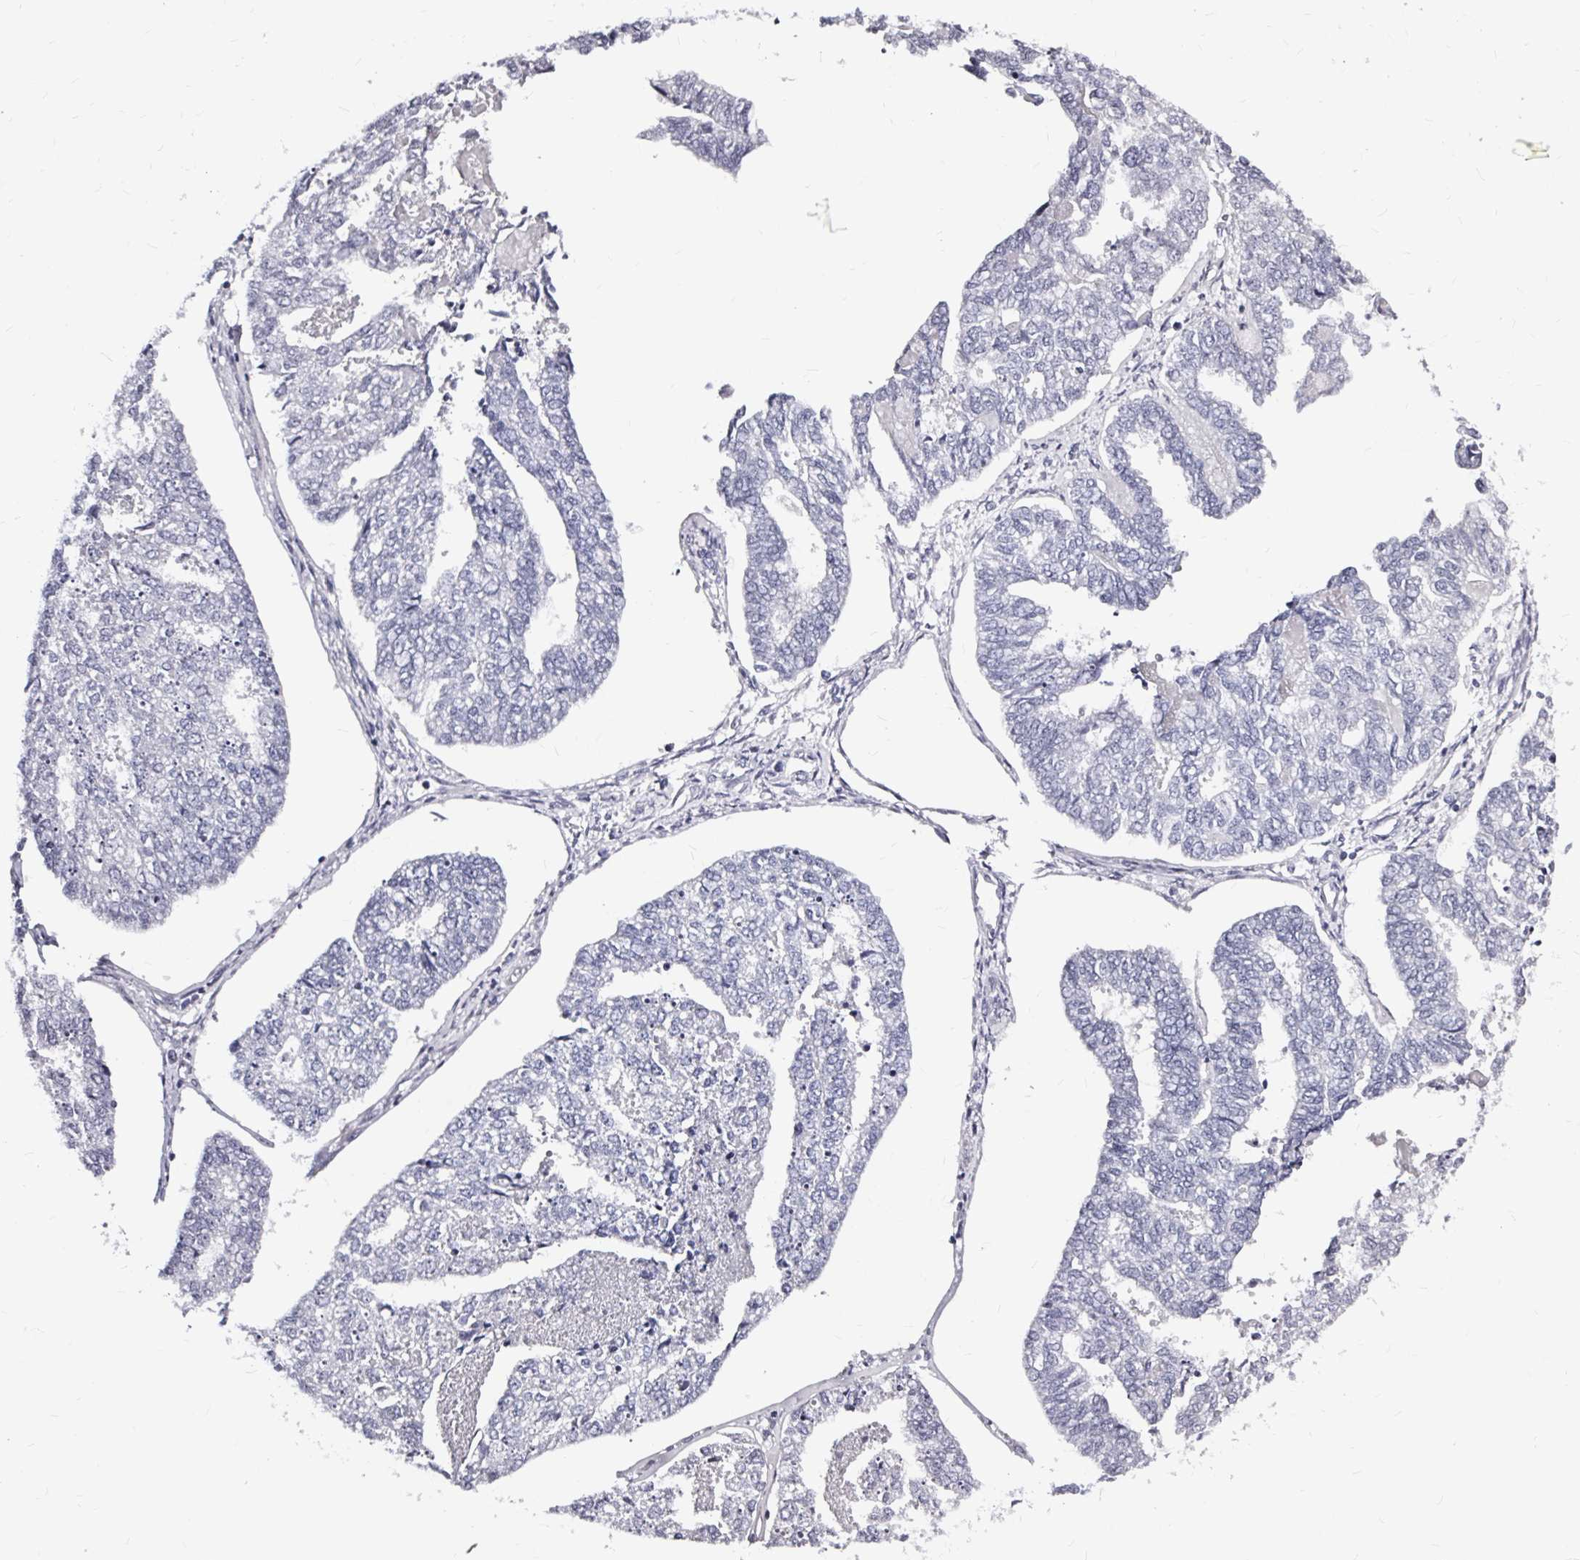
{"staining": {"intensity": "negative", "quantity": "none", "location": "none"}, "tissue": "endometrial cancer", "cell_type": "Tumor cells", "image_type": "cancer", "snomed": [{"axis": "morphology", "description": "Adenocarcinoma, NOS"}, {"axis": "topography", "description": "Endometrium"}], "caption": "High magnification brightfield microscopy of endometrial cancer (adenocarcinoma) stained with DAB (brown) and counterstained with hematoxylin (blue): tumor cells show no significant positivity.", "gene": "LUZP4", "patient": {"sex": "female", "age": 73}}